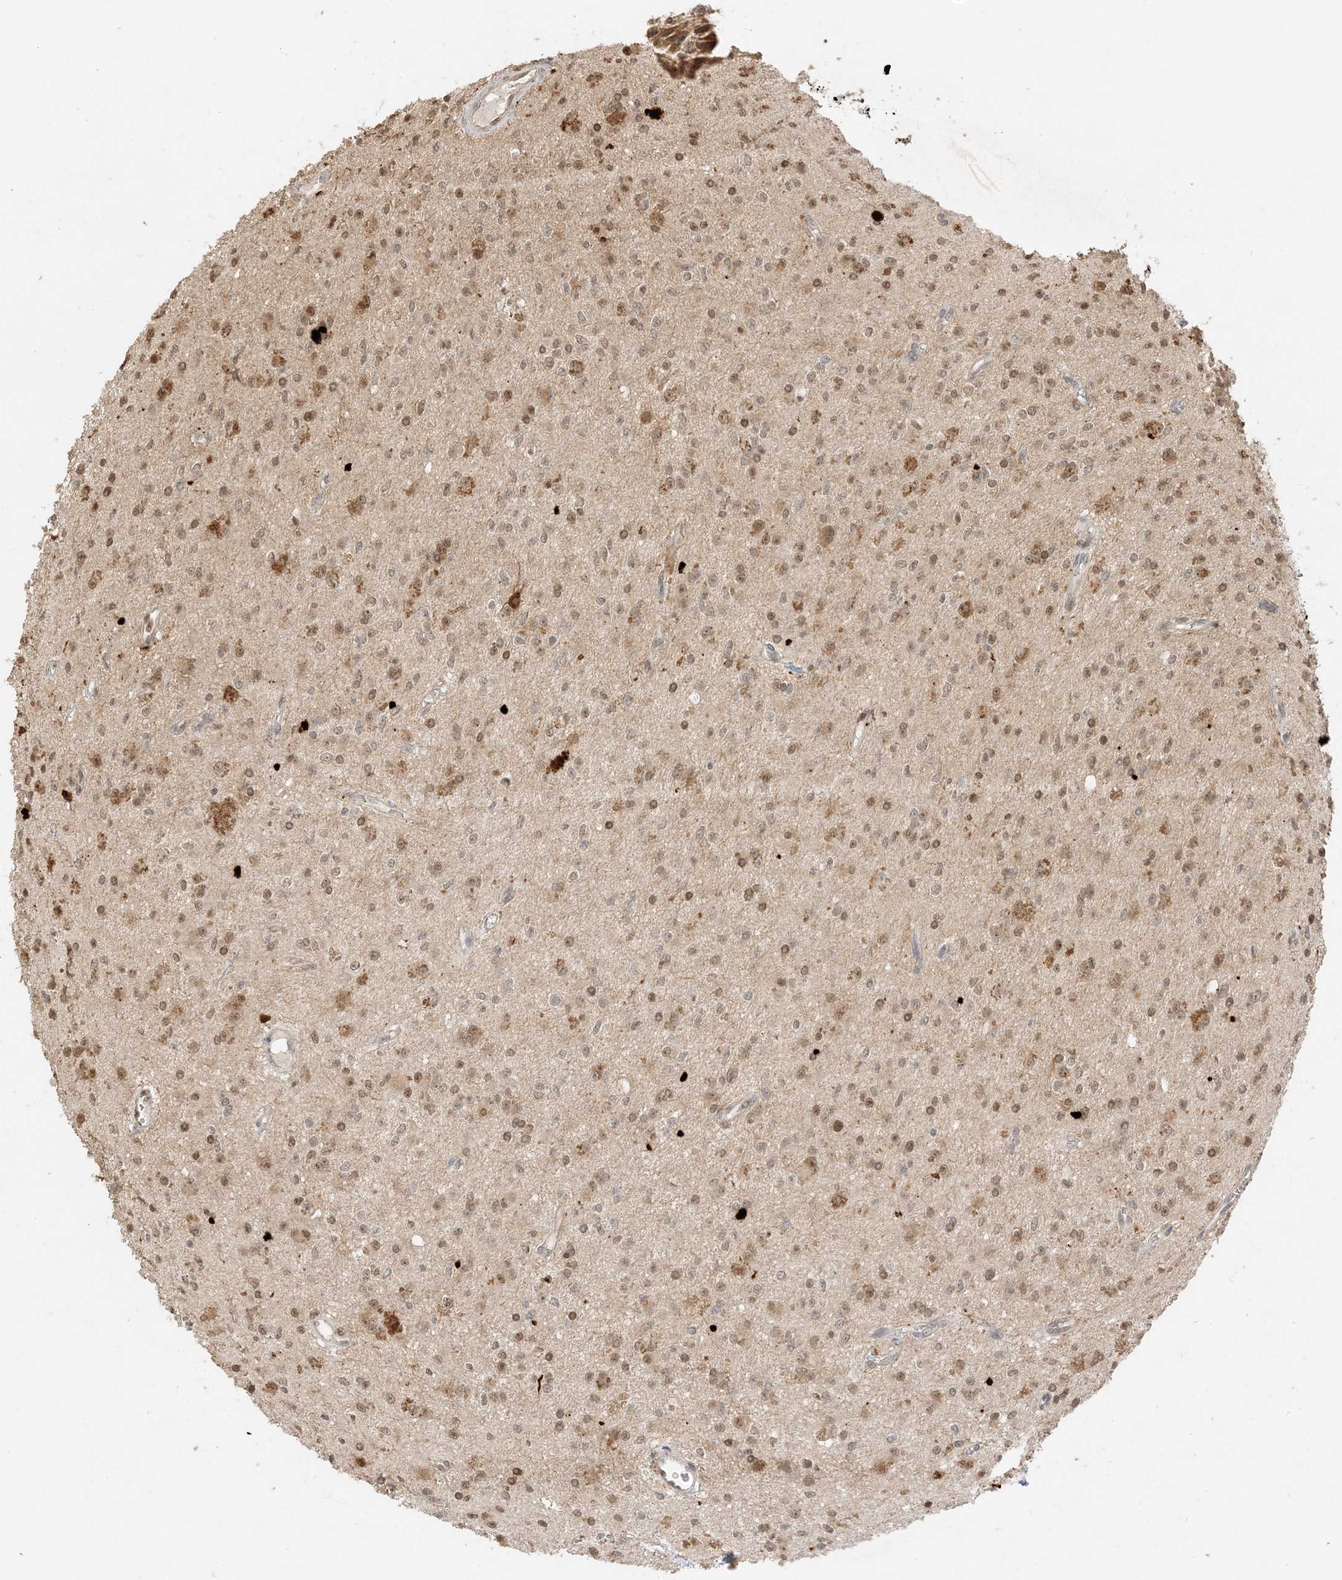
{"staining": {"intensity": "weak", "quantity": ">75%", "location": "nuclear"}, "tissue": "glioma", "cell_type": "Tumor cells", "image_type": "cancer", "snomed": [{"axis": "morphology", "description": "Glioma, malignant, High grade"}, {"axis": "topography", "description": "Brain"}], "caption": "Immunohistochemical staining of glioma shows weak nuclear protein positivity in about >75% of tumor cells. The staining was performed using DAB (3,3'-diaminobenzidine) to visualize the protein expression in brown, while the nuclei were stained in blue with hematoxylin (Magnification: 20x).", "gene": "ZBTB41", "patient": {"sex": "male", "age": 34}}